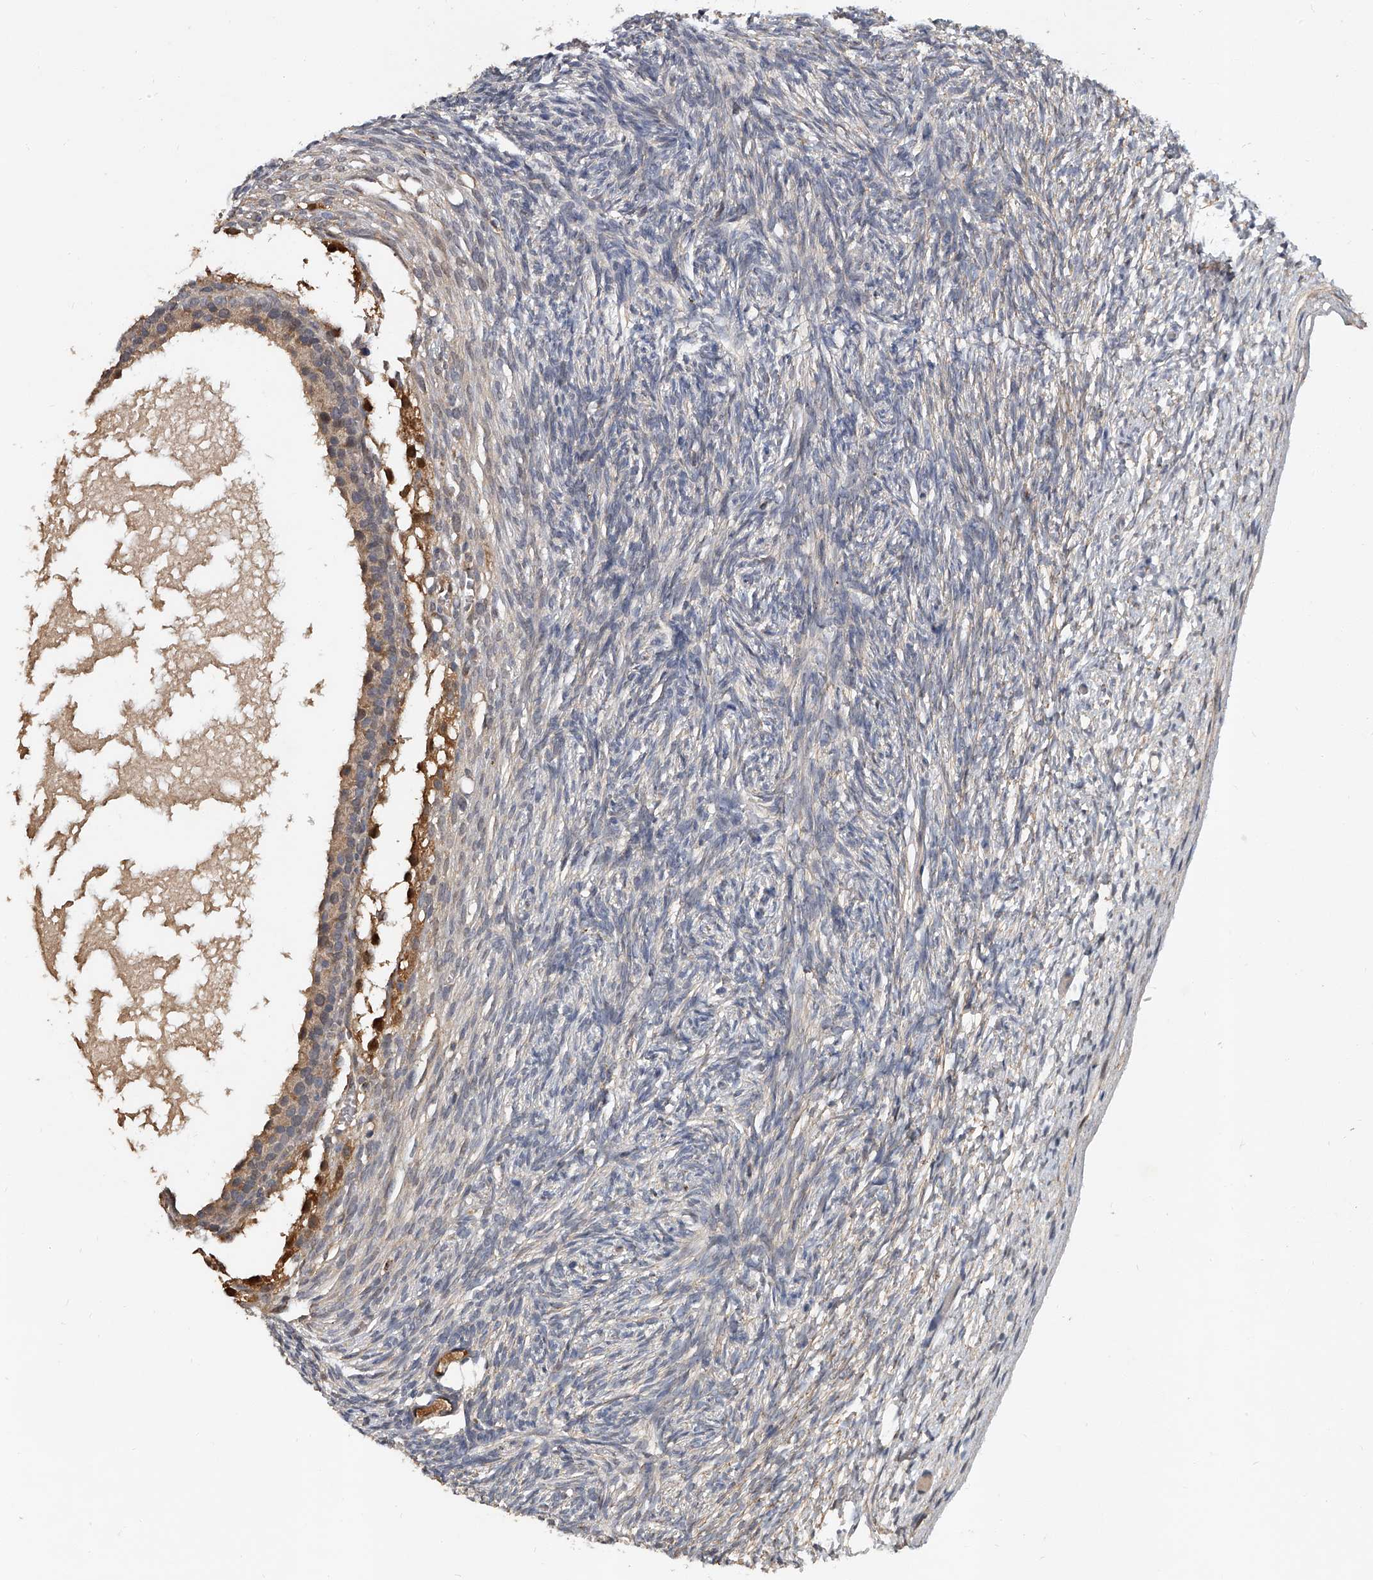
{"staining": {"intensity": "moderate", "quantity": "<25%", "location": "cytoplasmic/membranous"}, "tissue": "ovary", "cell_type": "Follicle cells", "image_type": "normal", "snomed": [{"axis": "morphology", "description": "Normal tissue, NOS"}, {"axis": "topography", "description": "Ovary"}], "caption": "This is a histology image of immunohistochemistry (IHC) staining of benign ovary, which shows moderate expression in the cytoplasmic/membranous of follicle cells.", "gene": "JAG2", "patient": {"sex": "female", "age": 34}}